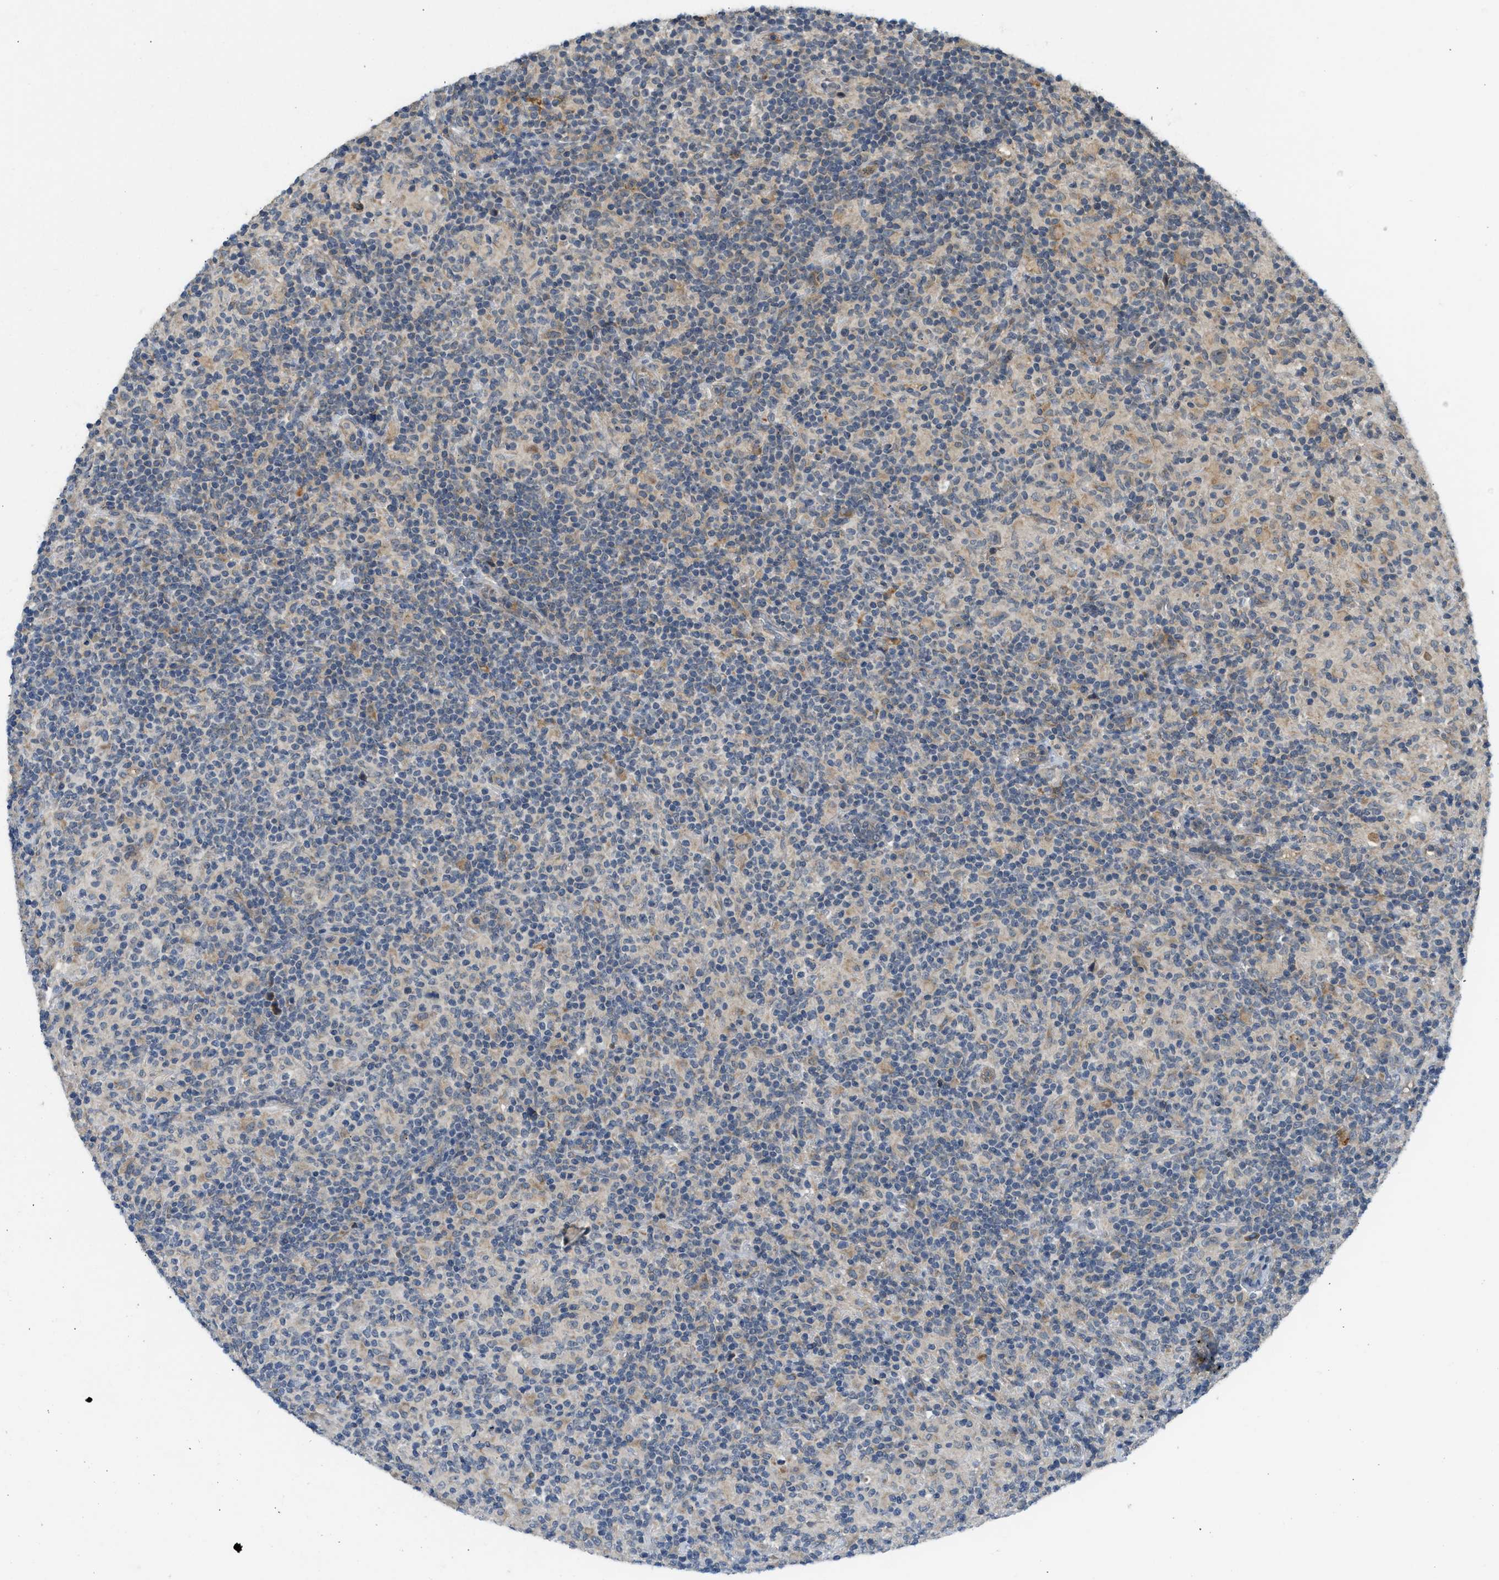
{"staining": {"intensity": "weak", "quantity": "<25%", "location": "cytoplasmic/membranous"}, "tissue": "lymphoma", "cell_type": "Tumor cells", "image_type": "cancer", "snomed": [{"axis": "morphology", "description": "Hodgkin's disease, NOS"}, {"axis": "topography", "description": "Lymph node"}], "caption": "The photomicrograph displays no staining of tumor cells in Hodgkin's disease. (Stains: DAB (3,3'-diaminobenzidine) immunohistochemistry with hematoxylin counter stain, Microscopy: brightfield microscopy at high magnification).", "gene": "ADCY8", "patient": {"sex": "male", "age": 70}}